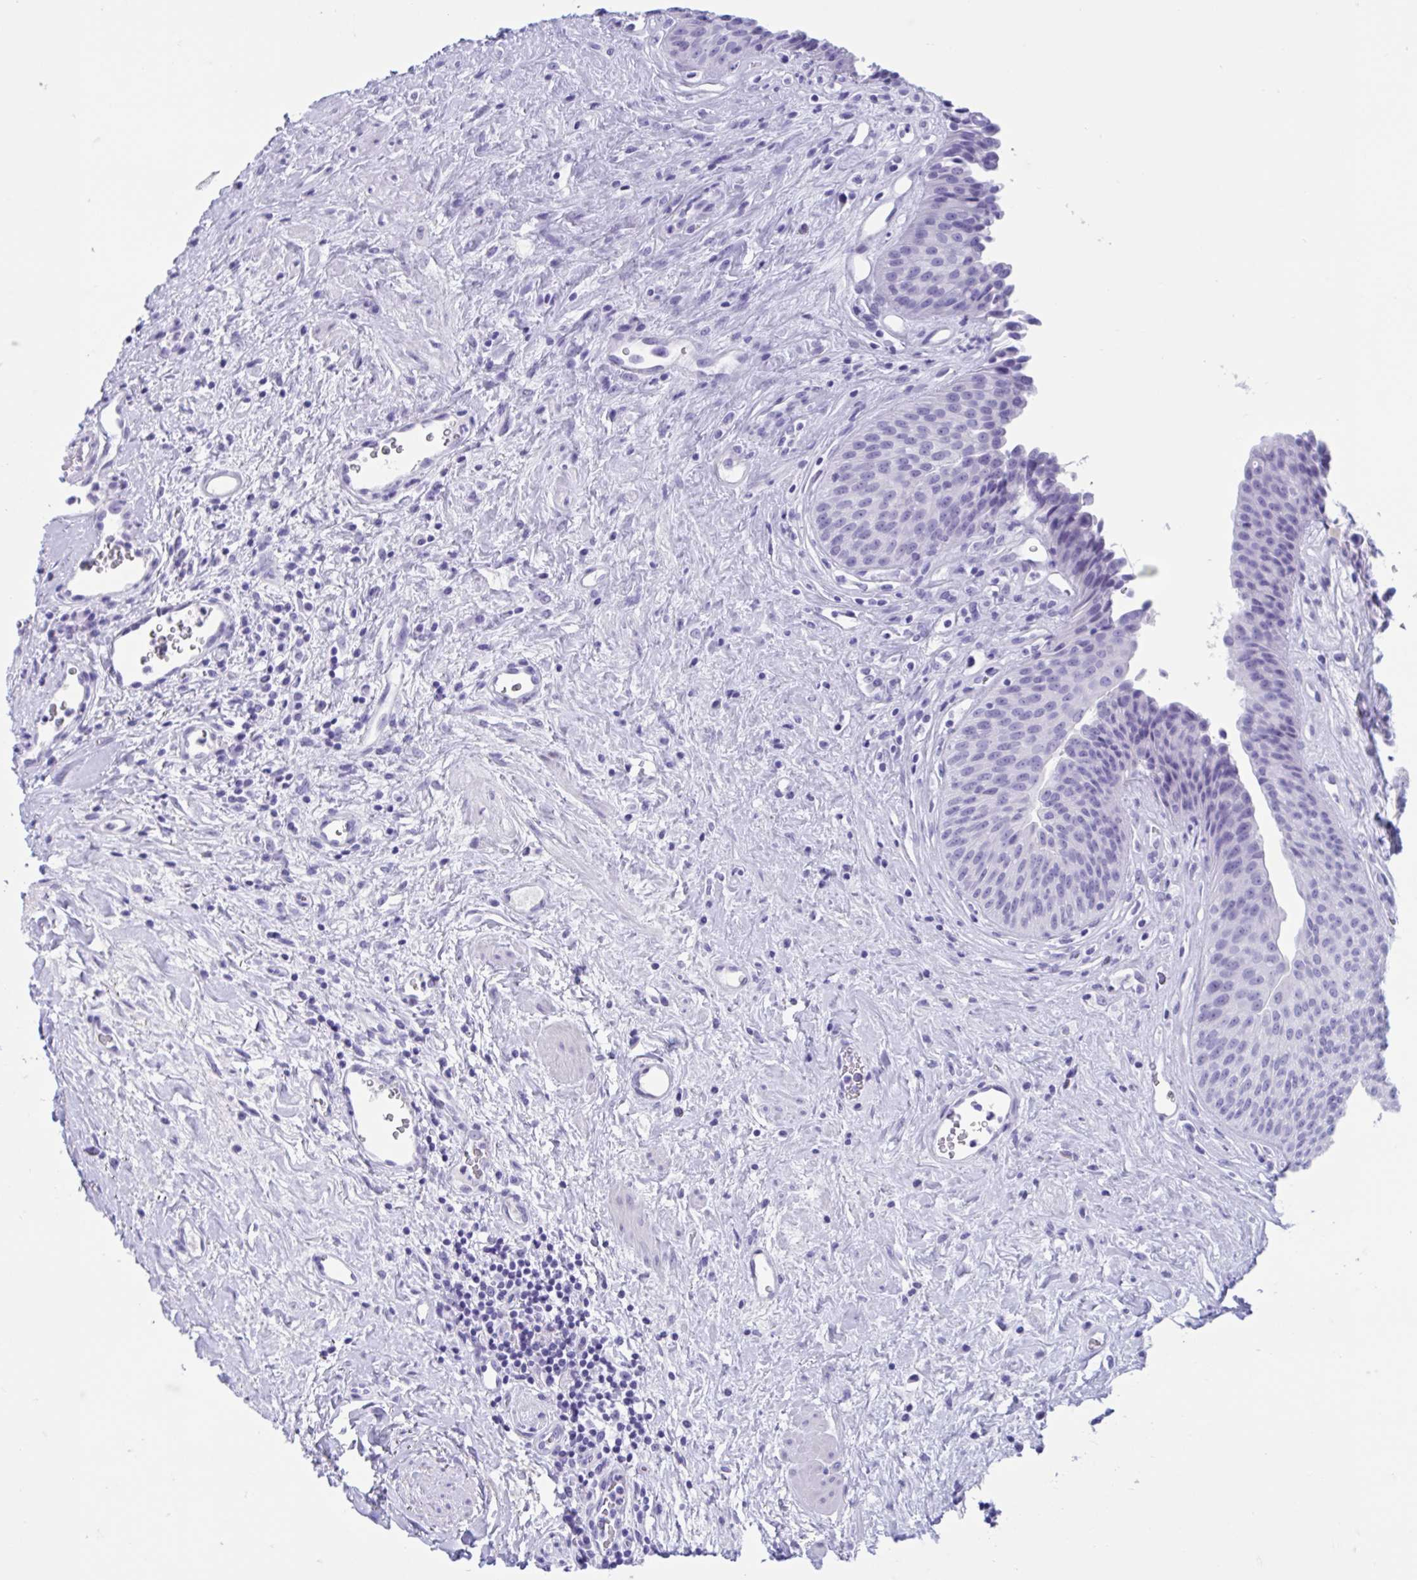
{"staining": {"intensity": "negative", "quantity": "none", "location": "none"}, "tissue": "urinary bladder", "cell_type": "Urothelial cells", "image_type": "normal", "snomed": [{"axis": "morphology", "description": "Normal tissue, NOS"}, {"axis": "topography", "description": "Urinary bladder"}], "caption": "The photomicrograph displays no significant staining in urothelial cells of urinary bladder.", "gene": "TMEM35A", "patient": {"sex": "female", "age": 56}}